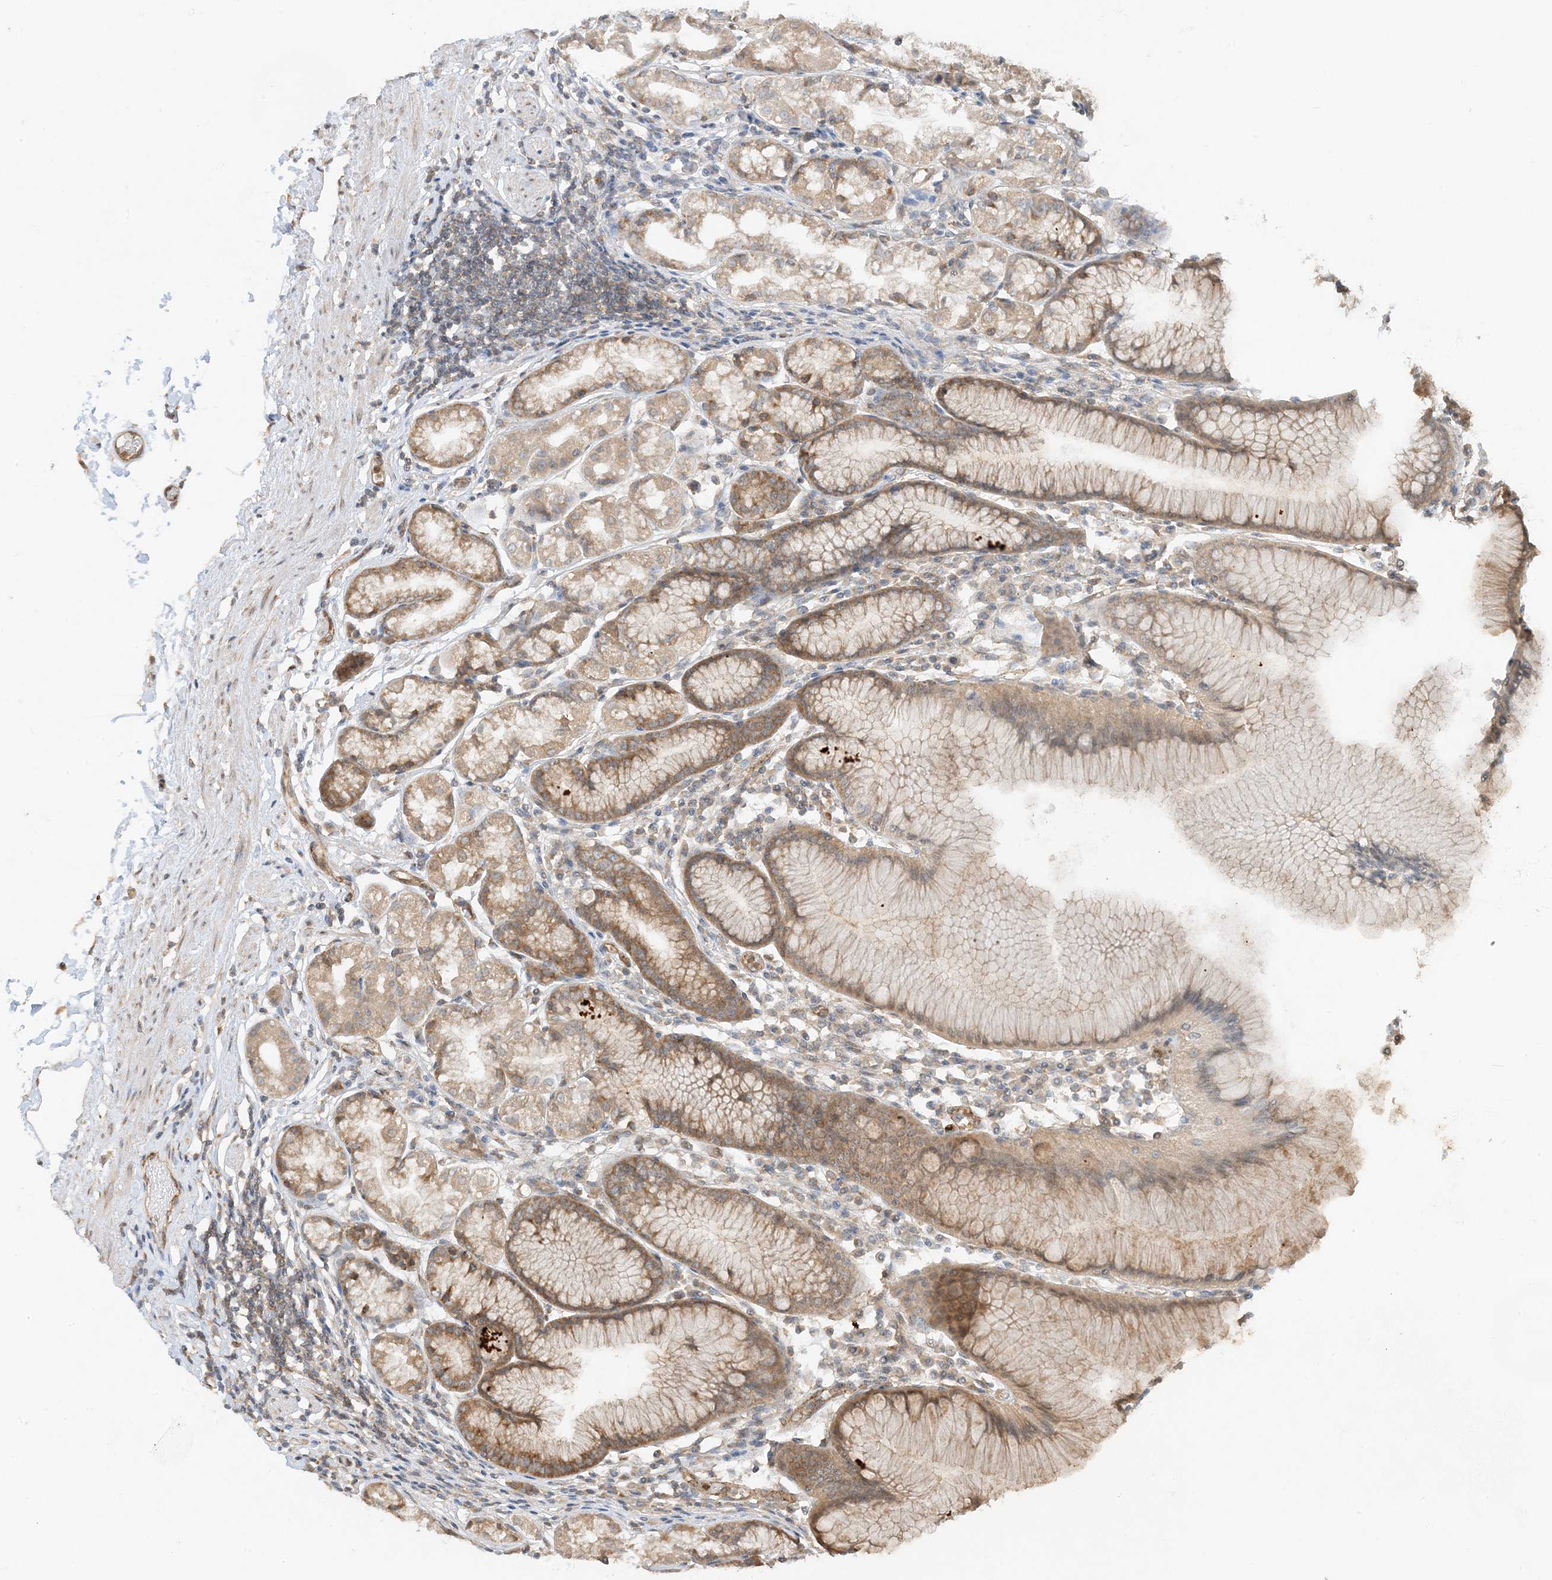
{"staining": {"intensity": "moderate", "quantity": ">75%", "location": "cytoplasmic/membranous"}, "tissue": "stomach", "cell_type": "Glandular cells", "image_type": "normal", "snomed": [{"axis": "morphology", "description": "Normal tissue, NOS"}, {"axis": "topography", "description": "Stomach"}], "caption": "Stomach was stained to show a protein in brown. There is medium levels of moderate cytoplasmic/membranous positivity in about >75% of glandular cells.", "gene": "UBAP2L", "patient": {"sex": "female", "age": 57}}